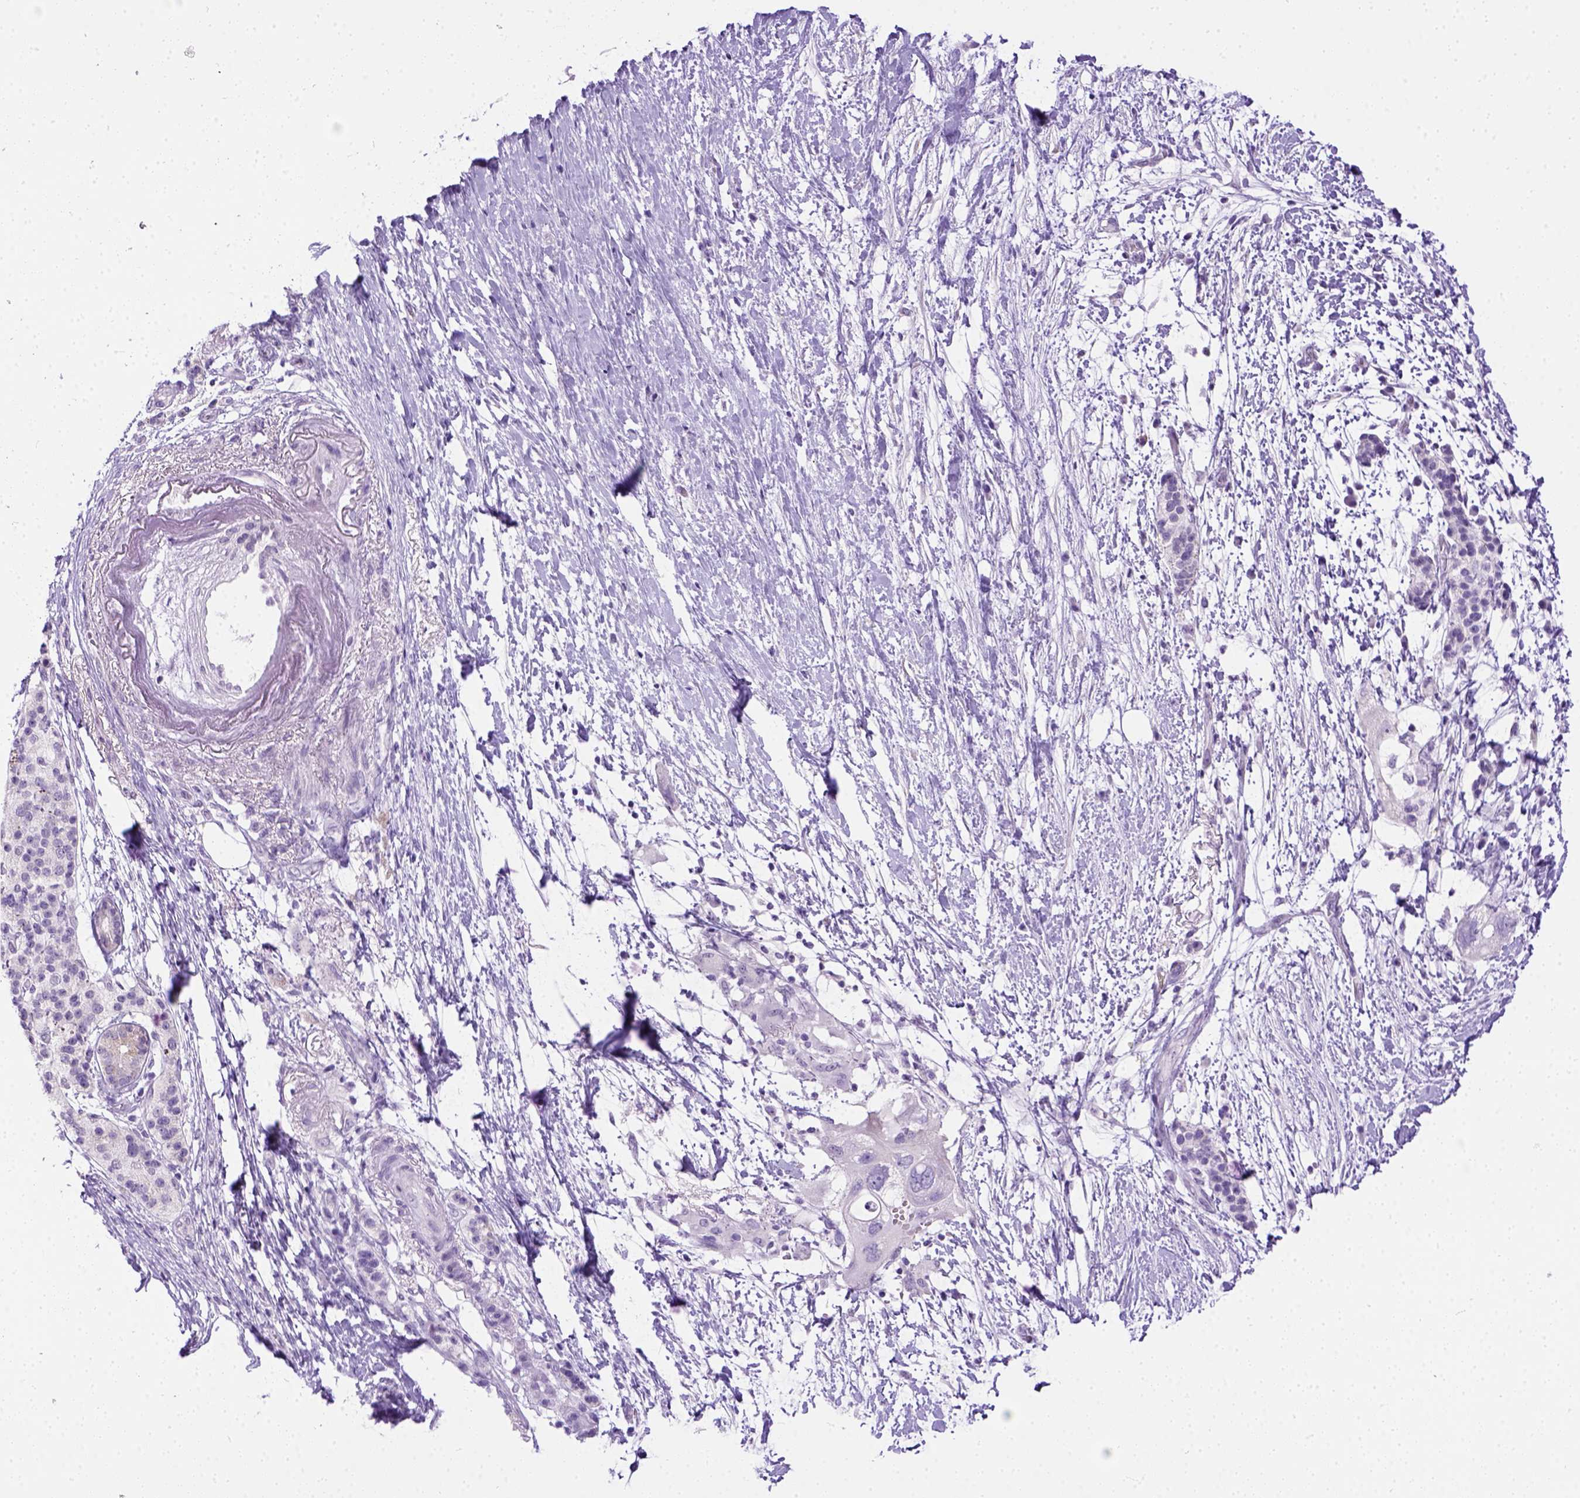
{"staining": {"intensity": "negative", "quantity": "none", "location": "none"}, "tissue": "pancreatic cancer", "cell_type": "Tumor cells", "image_type": "cancer", "snomed": [{"axis": "morphology", "description": "Adenocarcinoma, NOS"}, {"axis": "topography", "description": "Pancreas"}], "caption": "Pancreatic adenocarcinoma was stained to show a protein in brown. There is no significant expression in tumor cells.", "gene": "FAM184B", "patient": {"sex": "female", "age": 72}}